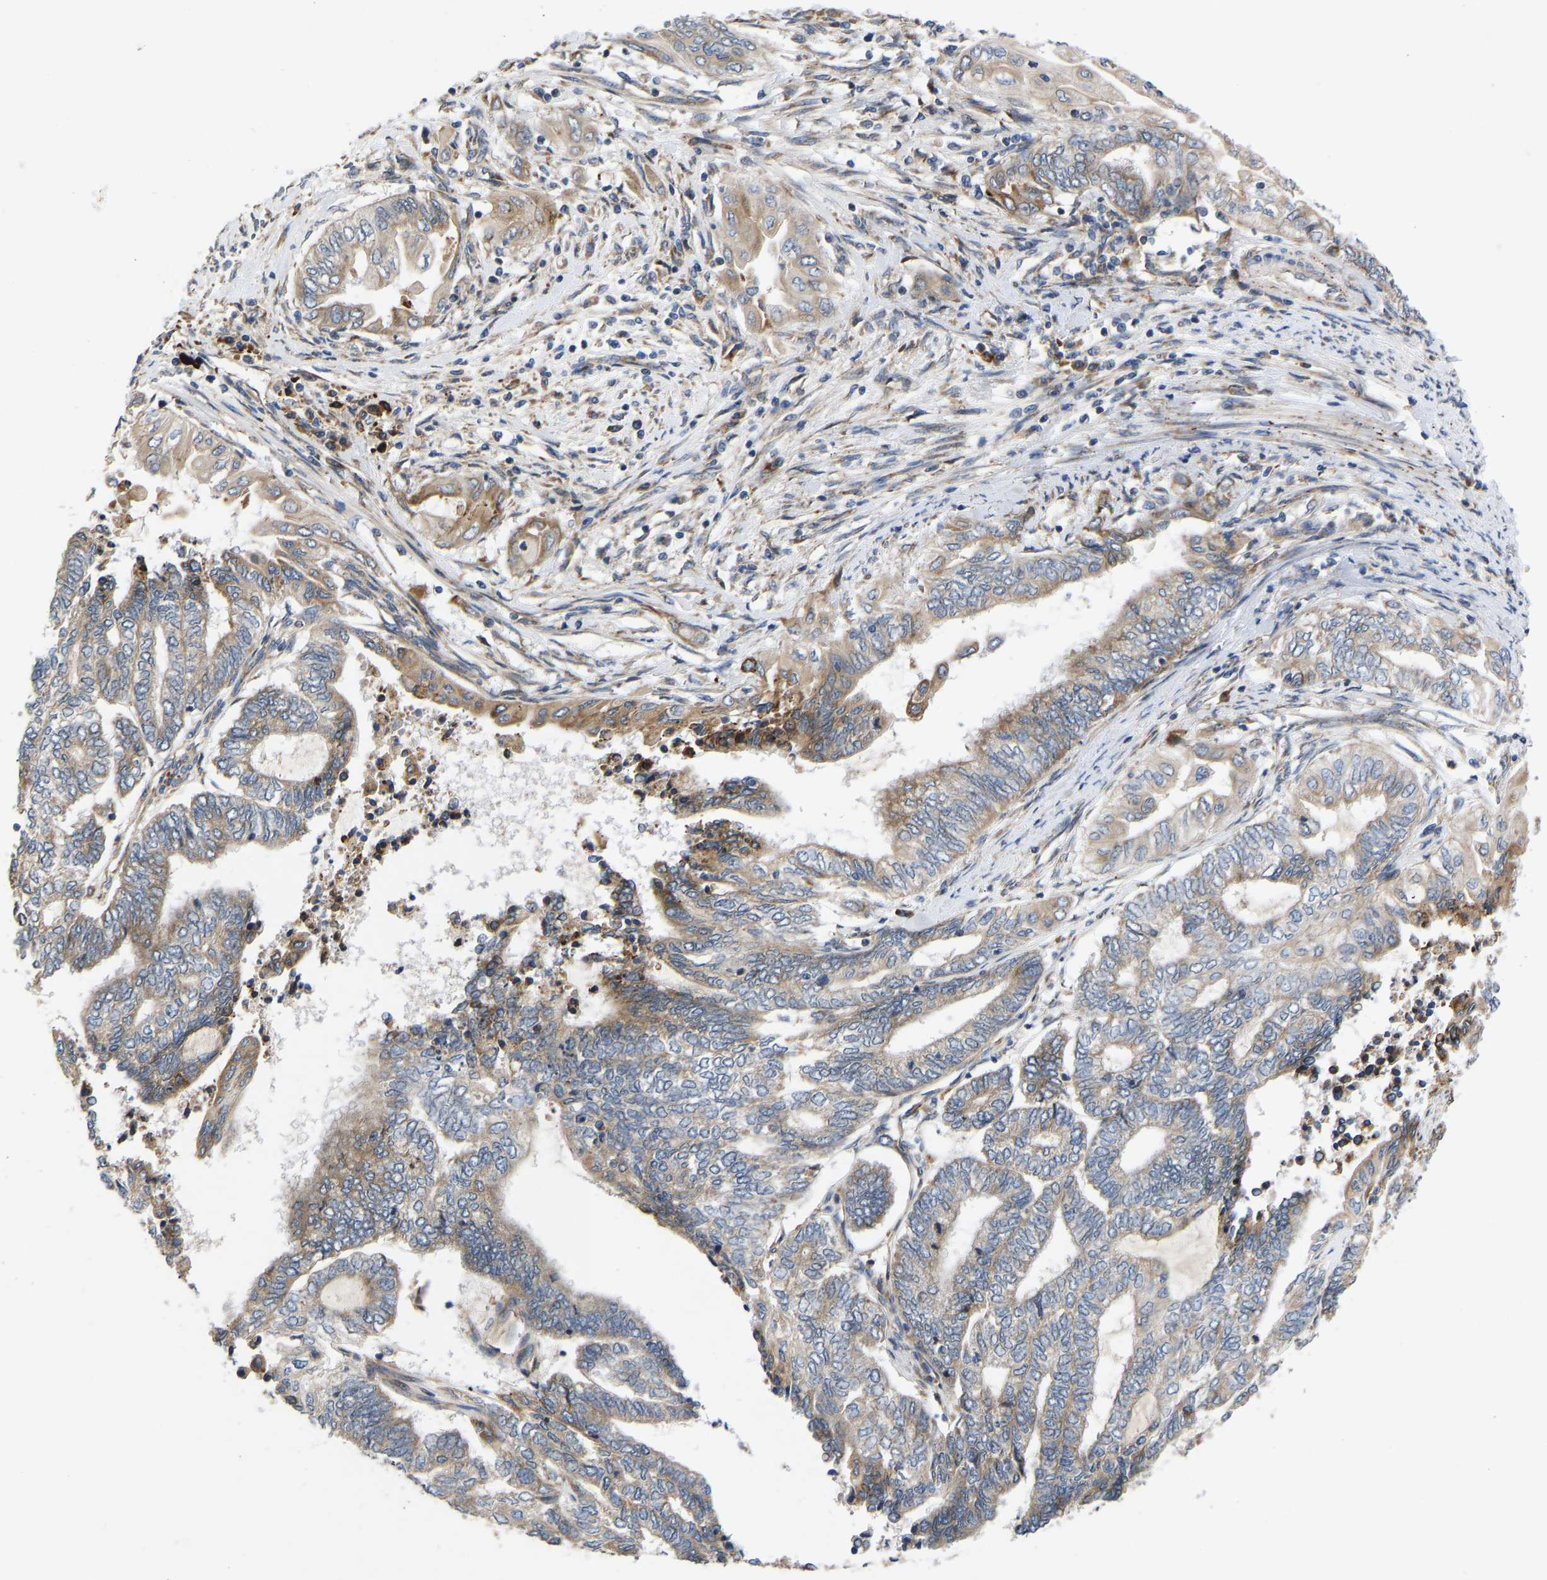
{"staining": {"intensity": "weak", "quantity": "25%-75%", "location": "cytoplasmic/membranous"}, "tissue": "endometrial cancer", "cell_type": "Tumor cells", "image_type": "cancer", "snomed": [{"axis": "morphology", "description": "Adenocarcinoma, NOS"}, {"axis": "topography", "description": "Uterus"}, {"axis": "topography", "description": "Endometrium"}], "caption": "Weak cytoplasmic/membranous expression is appreciated in approximately 25%-75% of tumor cells in endometrial cancer.", "gene": "TMEM38B", "patient": {"sex": "female", "age": 70}}